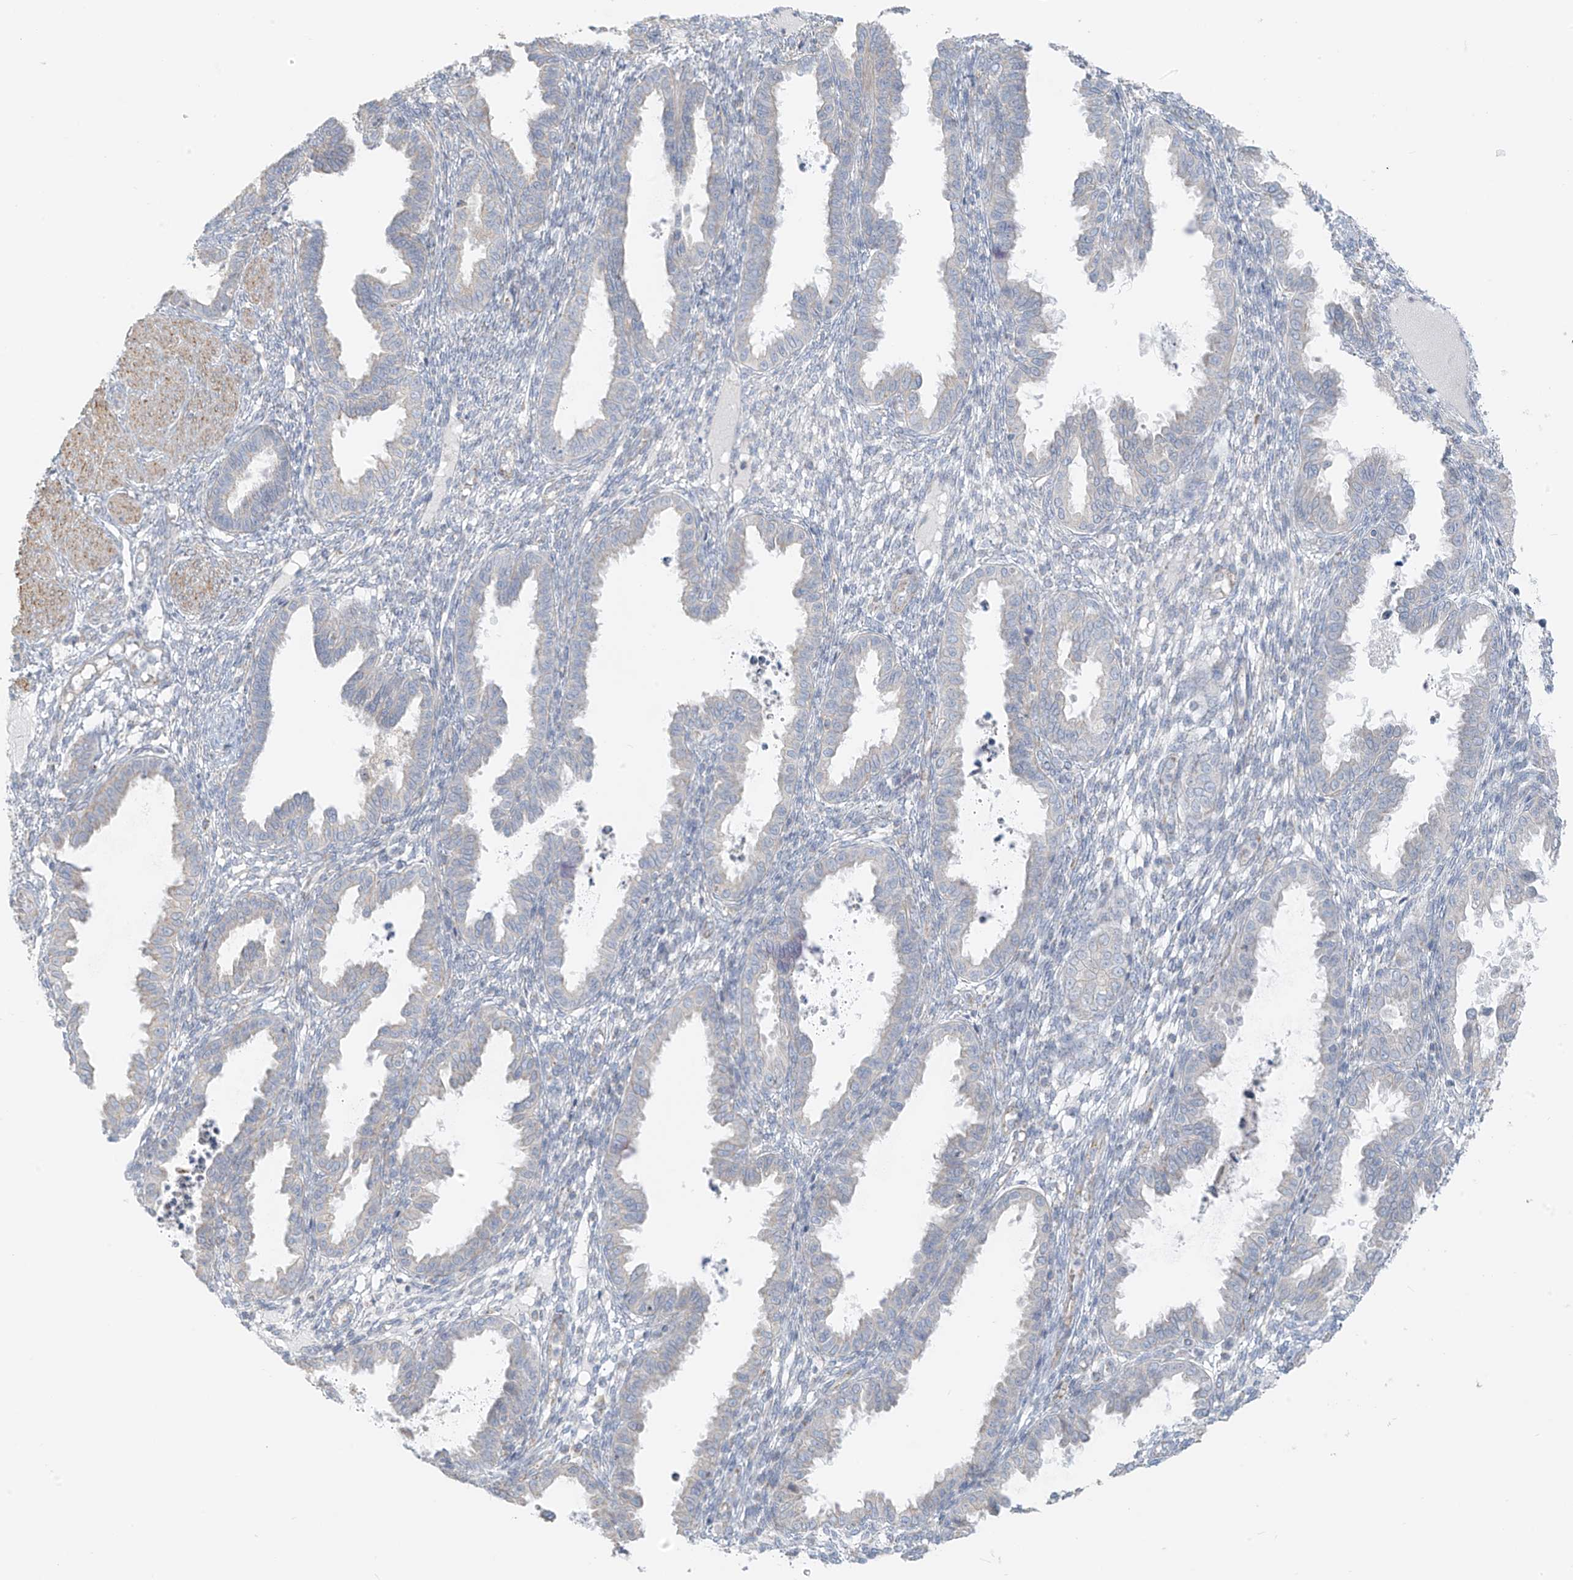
{"staining": {"intensity": "negative", "quantity": "none", "location": "none"}, "tissue": "endometrium", "cell_type": "Cells in endometrial stroma", "image_type": "normal", "snomed": [{"axis": "morphology", "description": "Normal tissue, NOS"}, {"axis": "topography", "description": "Endometrium"}], "caption": "The immunohistochemistry (IHC) histopathology image has no significant staining in cells in endometrial stroma of endometrium. (DAB IHC with hematoxylin counter stain).", "gene": "UST", "patient": {"sex": "female", "age": 33}}